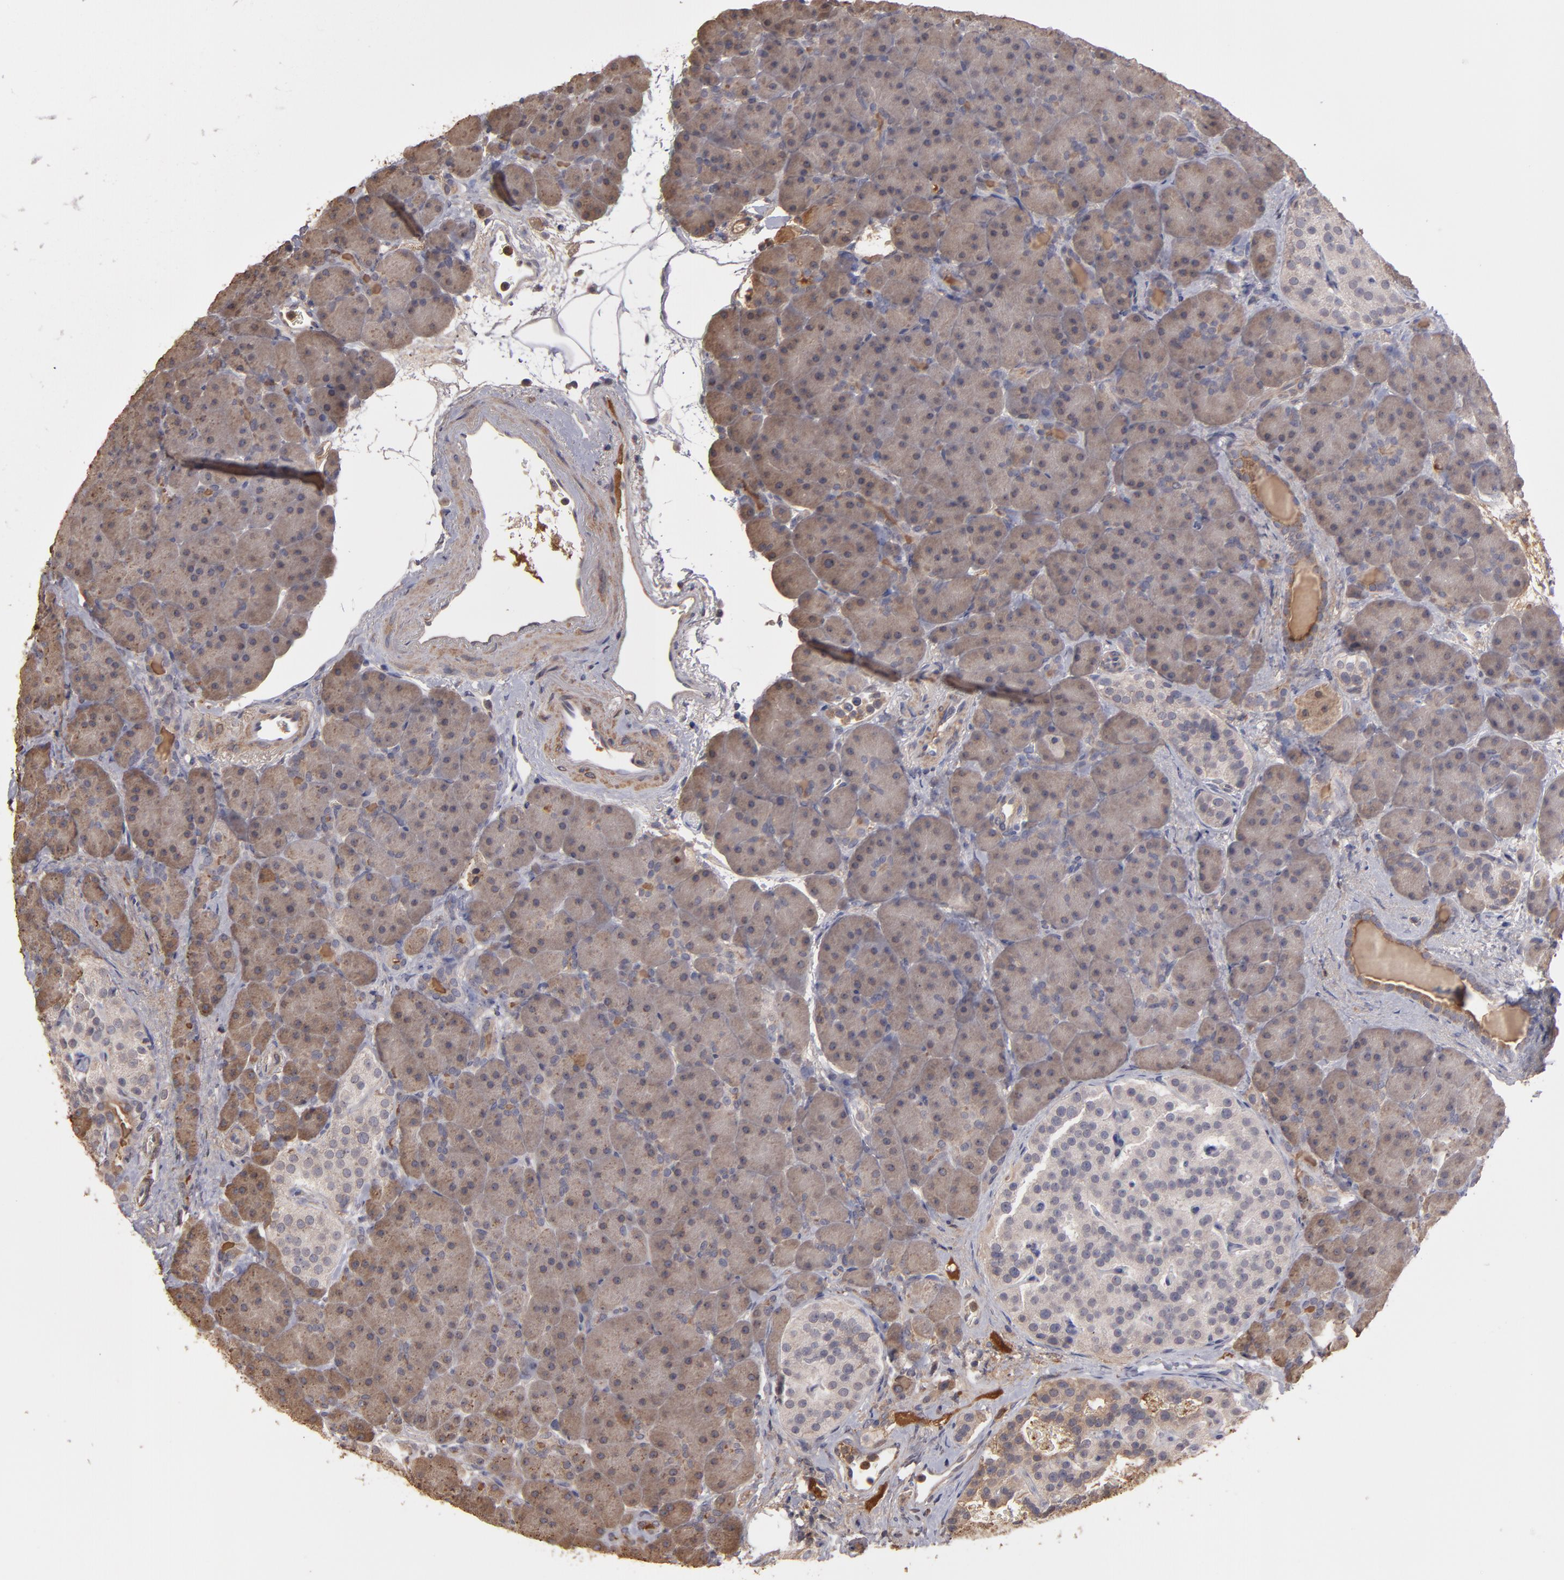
{"staining": {"intensity": "moderate", "quantity": "<25%", "location": "cytoplasmic/membranous"}, "tissue": "pancreas", "cell_type": "Exocrine glandular cells", "image_type": "normal", "snomed": [{"axis": "morphology", "description": "Normal tissue, NOS"}, {"axis": "topography", "description": "Pancreas"}], "caption": "A low amount of moderate cytoplasmic/membranous positivity is identified in about <25% of exocrine glandular cells in benign pancreas.", "gene": "SERPINA7", "patient": {"sex": "male", "age": 66}}